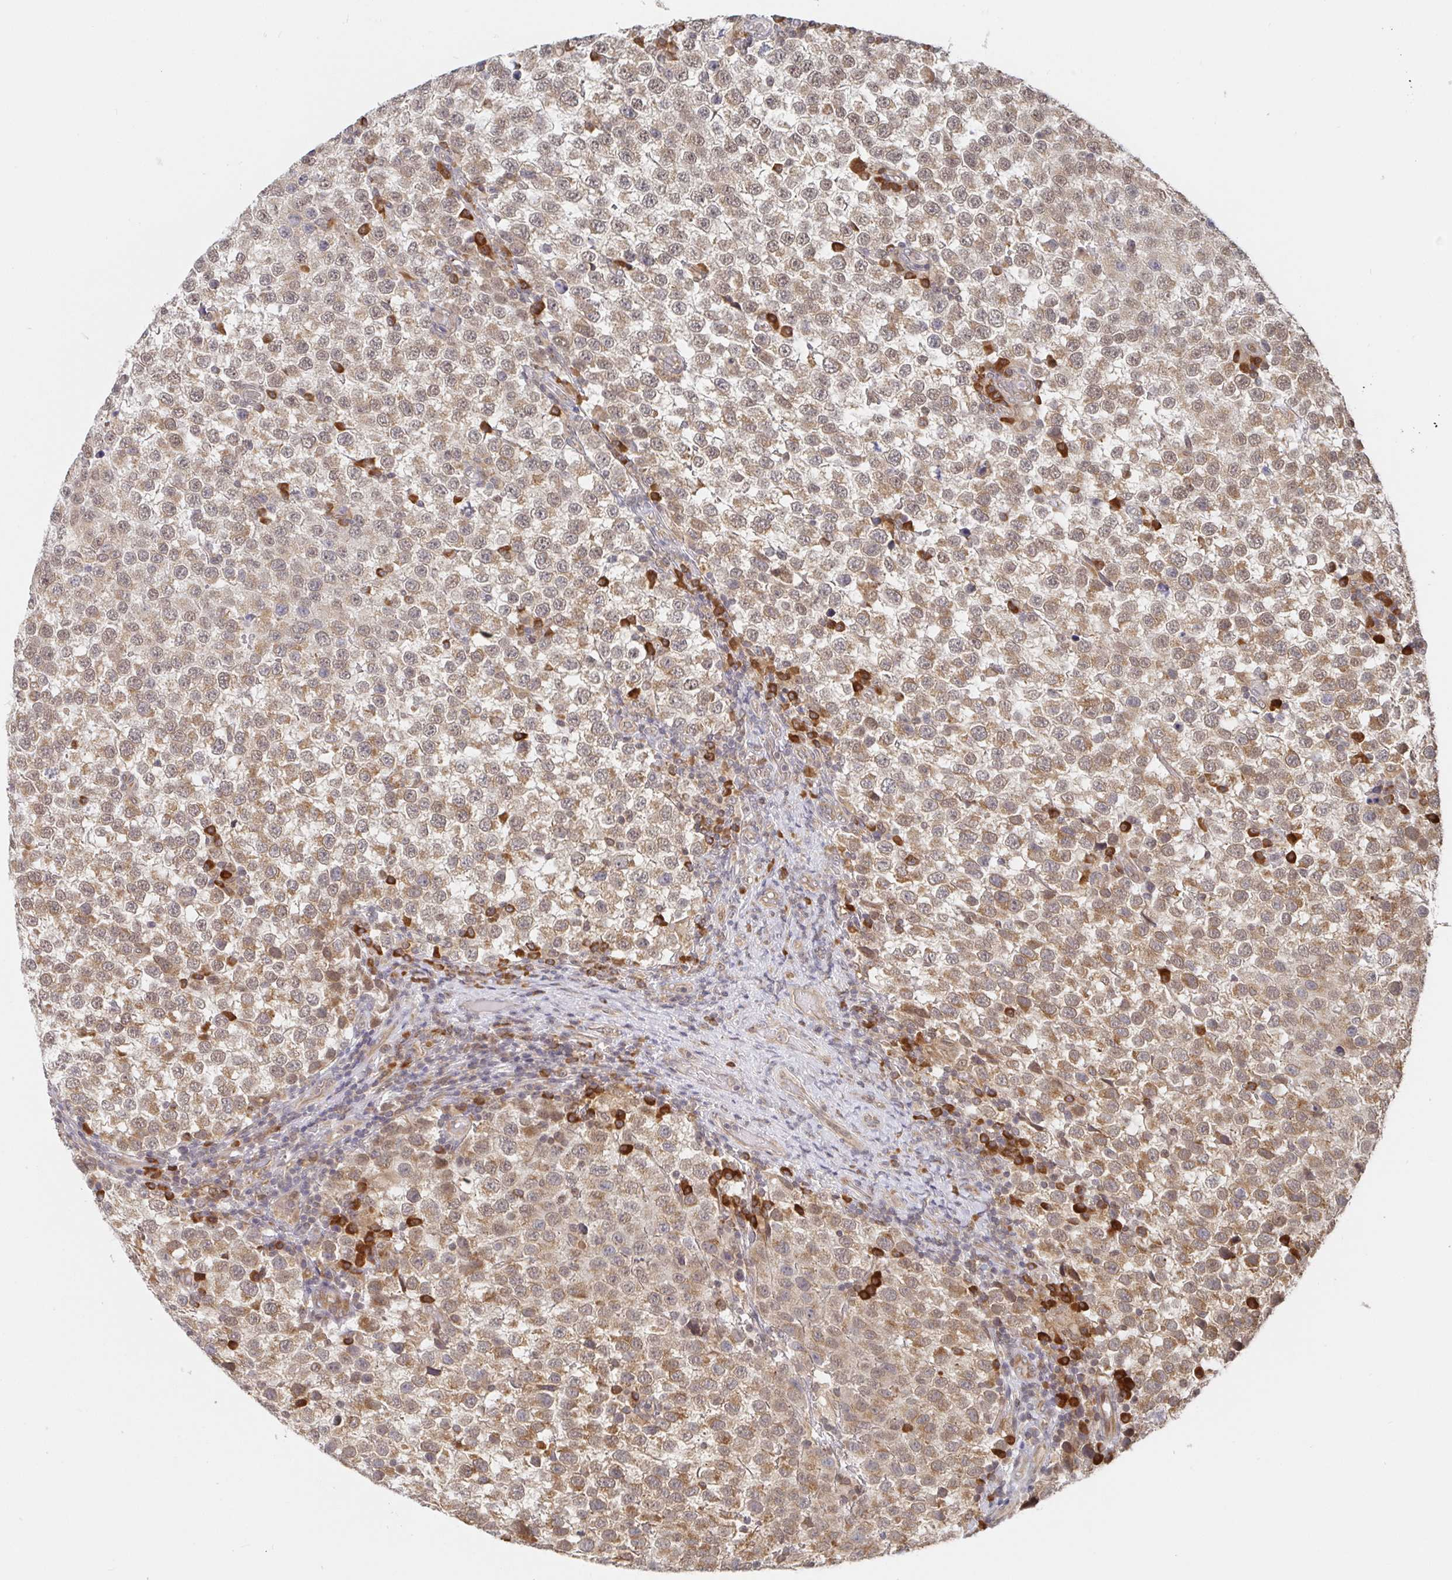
{"staining": {"intensity": "moderate", "quantity": ">75%", "location": "cytoplasmic/membranous"}, "tissue": "testis cancer", "cell_type": "Tumor cells", "image_type": "cancer", "snomed": [{"axis": "morphology", "description": "Seminoma, NOS"}, {"axis": "topography", "description": "Testis"}], "caption": "Immunohistochemical staining of human testis cancer (seminoma) displays moderate cytoplasmic/membranous protein positivity in approximately >75% of tumor cells.", "gene": "ALG1", "patient": {"sex": "male", "age": 34}}